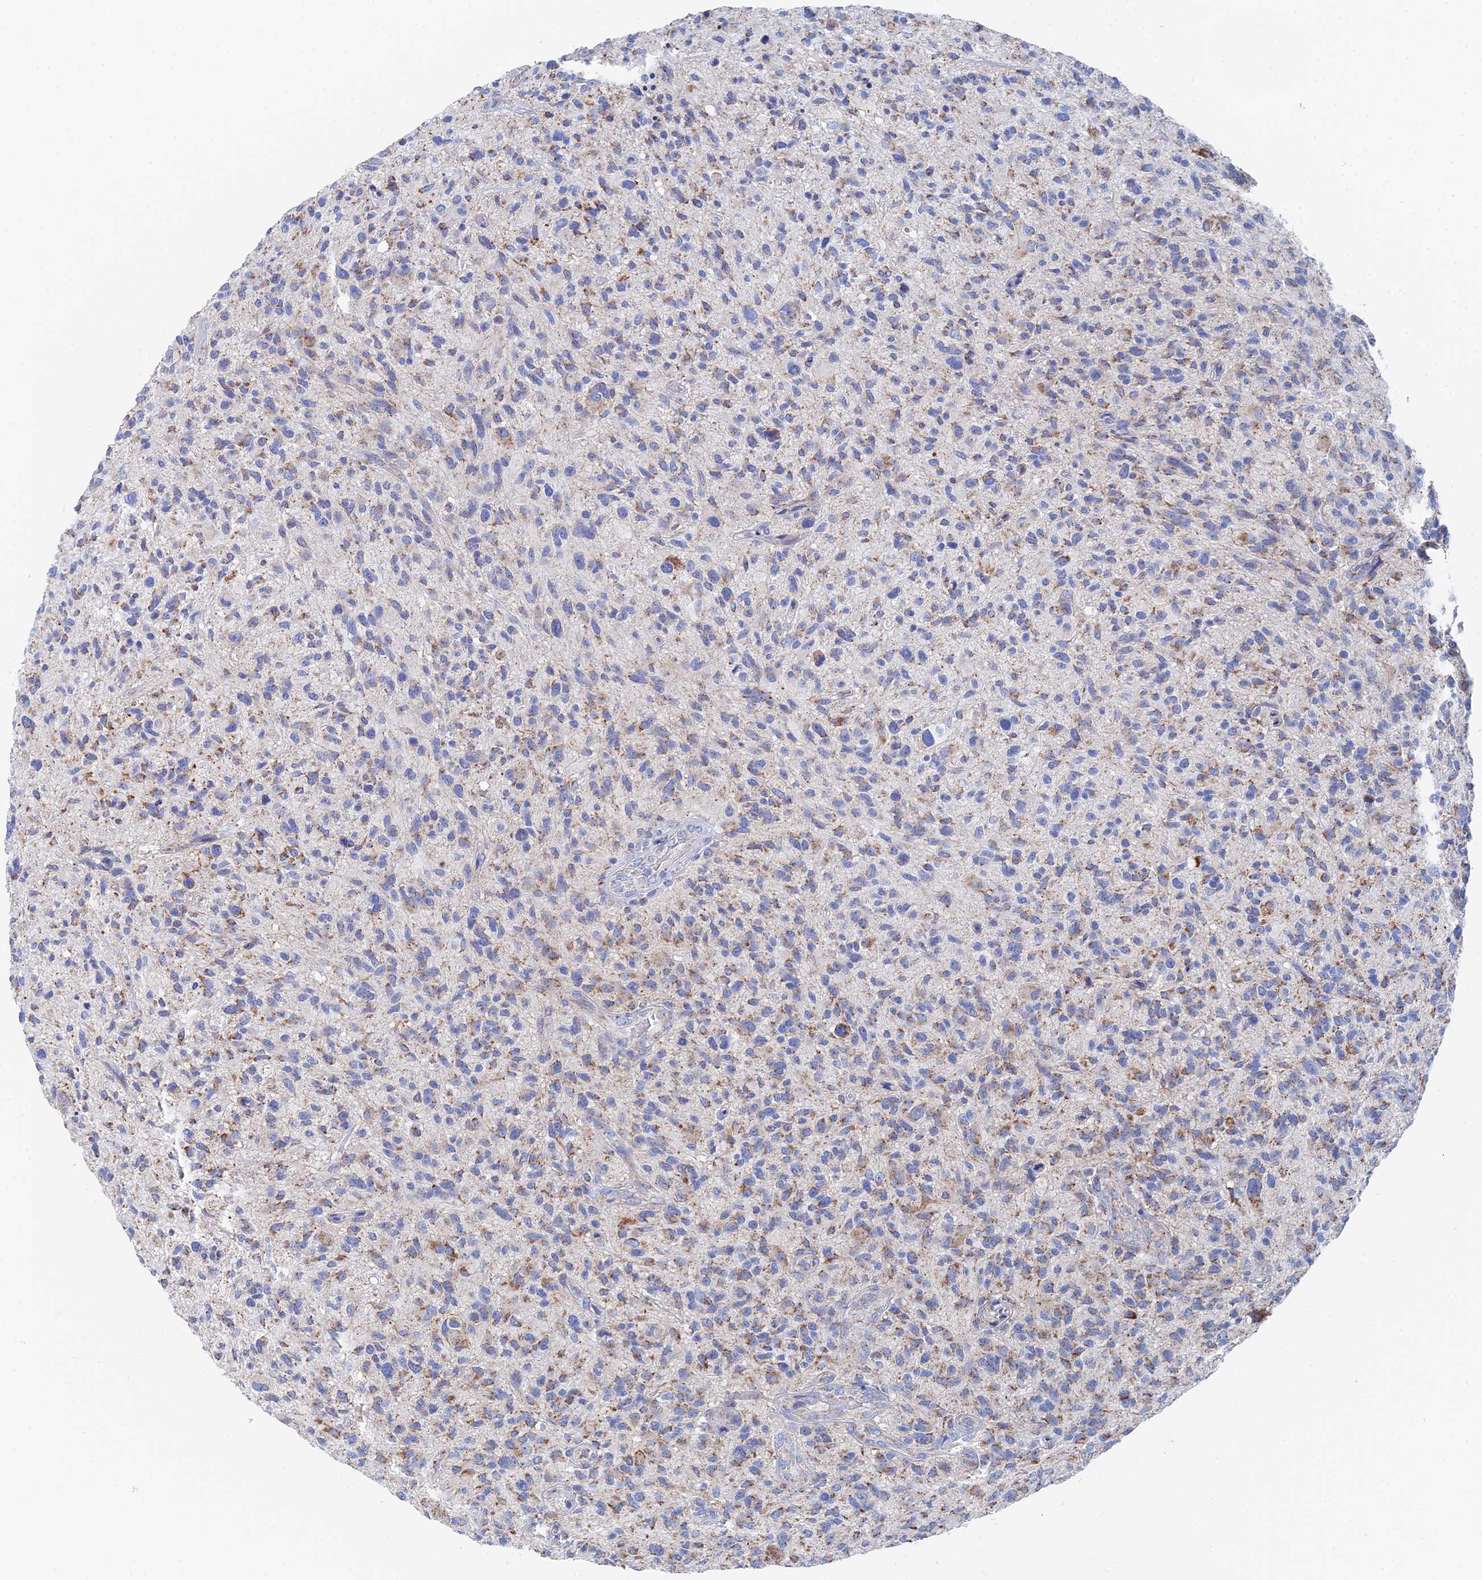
{"staining": {"intensity": "moderate", "quantity": "<25%", "location": "cytoplasmic/membranous"}, "tissue": "glioma", "cell_type": "Tumor cells", "image_type": "cancer", "snomed": [{"axis": "morphology", "description": "Glioma, malignant, High grade"}, {"axis": "topography", "description": "Brain"}], "caption": "DAB (3,3'-diaminobenzidine) immunohistochemical staining of human glioma displays moderate cytoplasmic/membranous protein staining in approximately <25% of tumor cells. The staining is performed using DAB brown chromogen to label protein expression. The nuclei are counter-stained blue using hematoxylin.", "gene": "IFT80", "patient": {"sex": "male", "age": 47}}